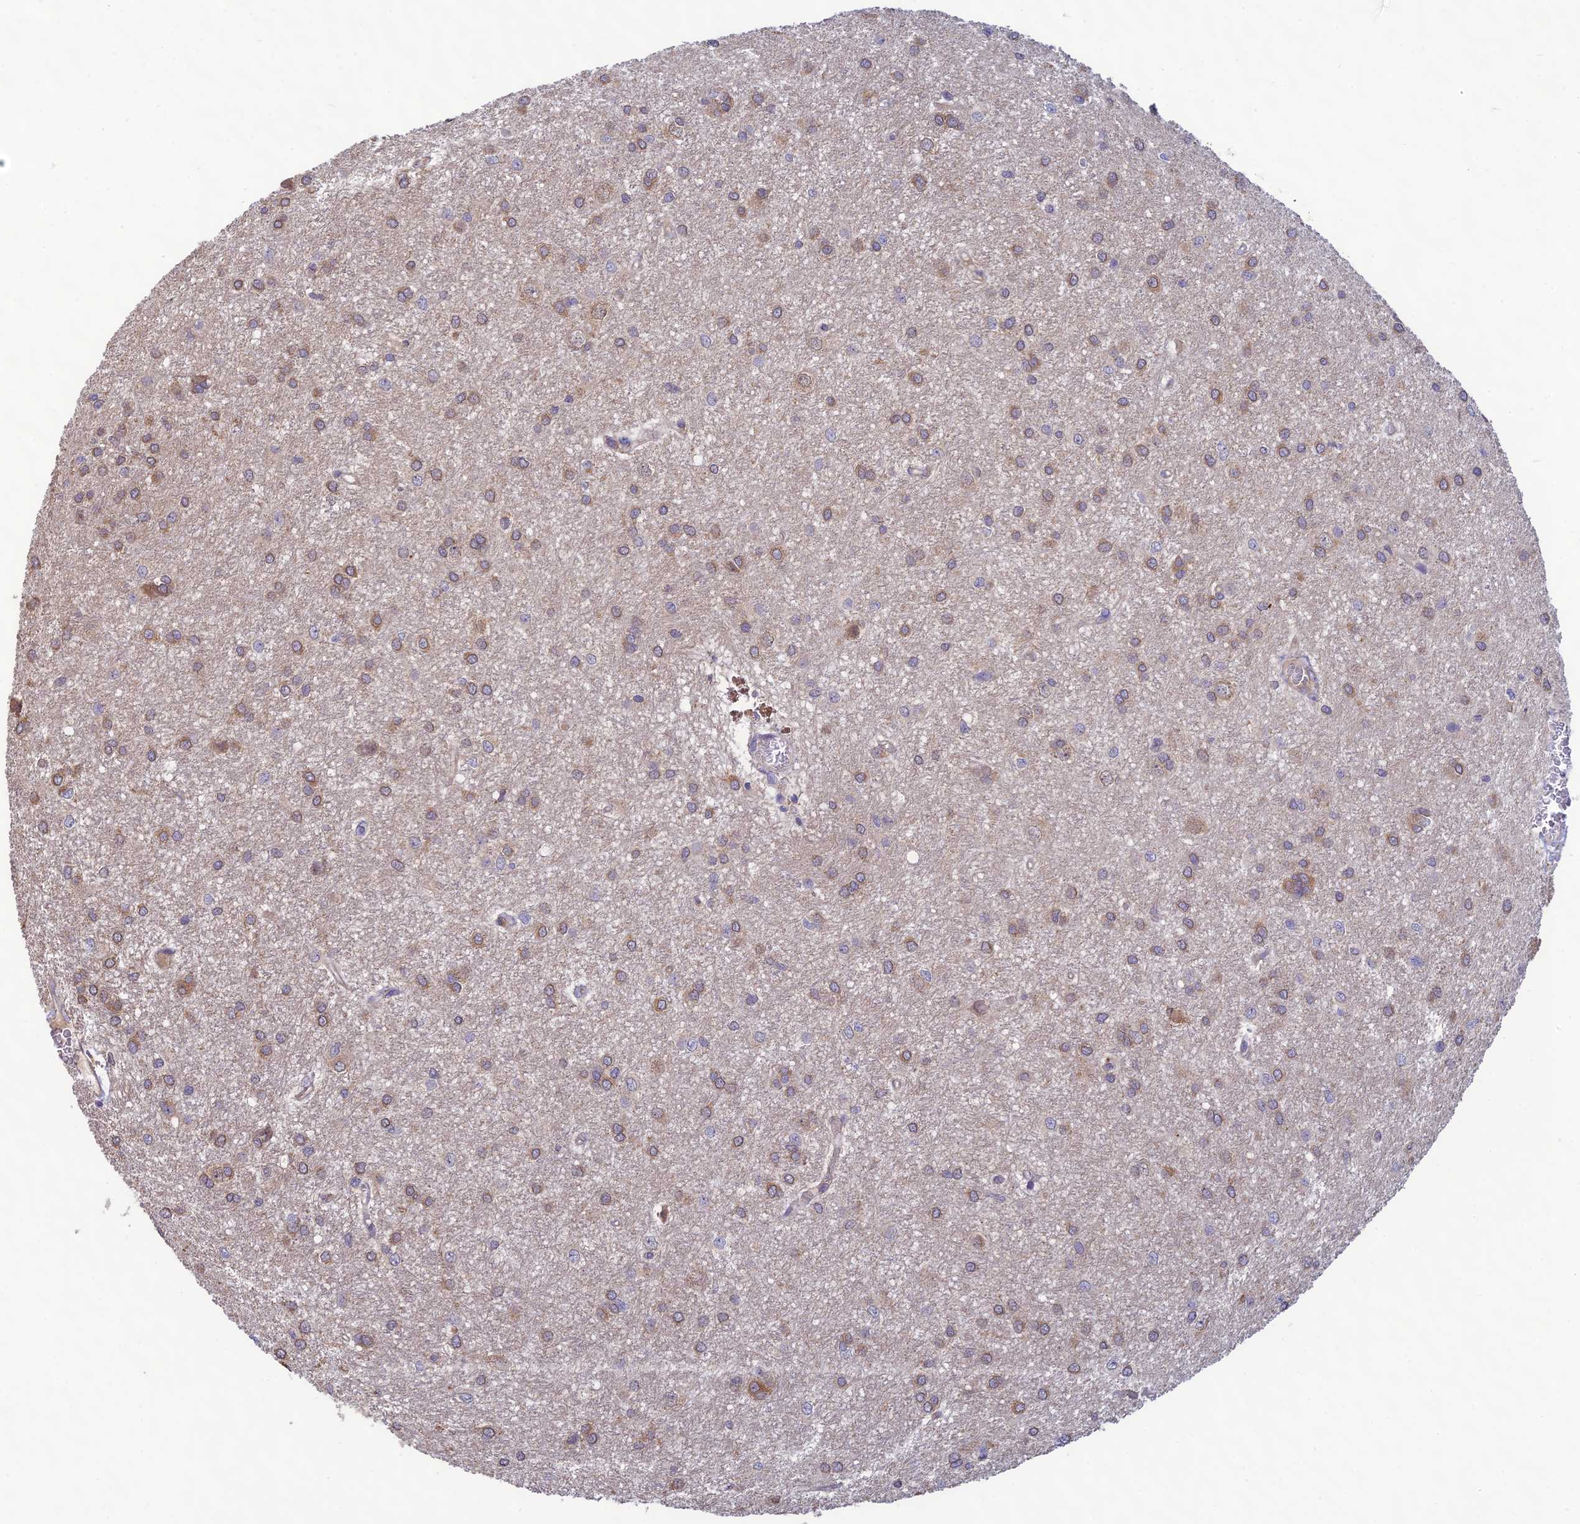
{"staining": {"intensity": "moderate", "quantity": "25%-75%", "location": "cytoplasmic/membranous"}, "tissue": "glioma", "cell_type": "Tumor cells", "image_type": "cancer", "snomed": [{"axis": "morphology", "description": "Glioma, malignant, High grade"}, {"axis": "topography", "description": "Brain"}], "caption": "About 25%-75% of tumor cells in human glioma show moderate cytoplasmic/membranous protein positivity as visualized by brown immunohistochemical staining.", "gene": "MRNIP", "patient": {"sex": "female", "age": 50}}